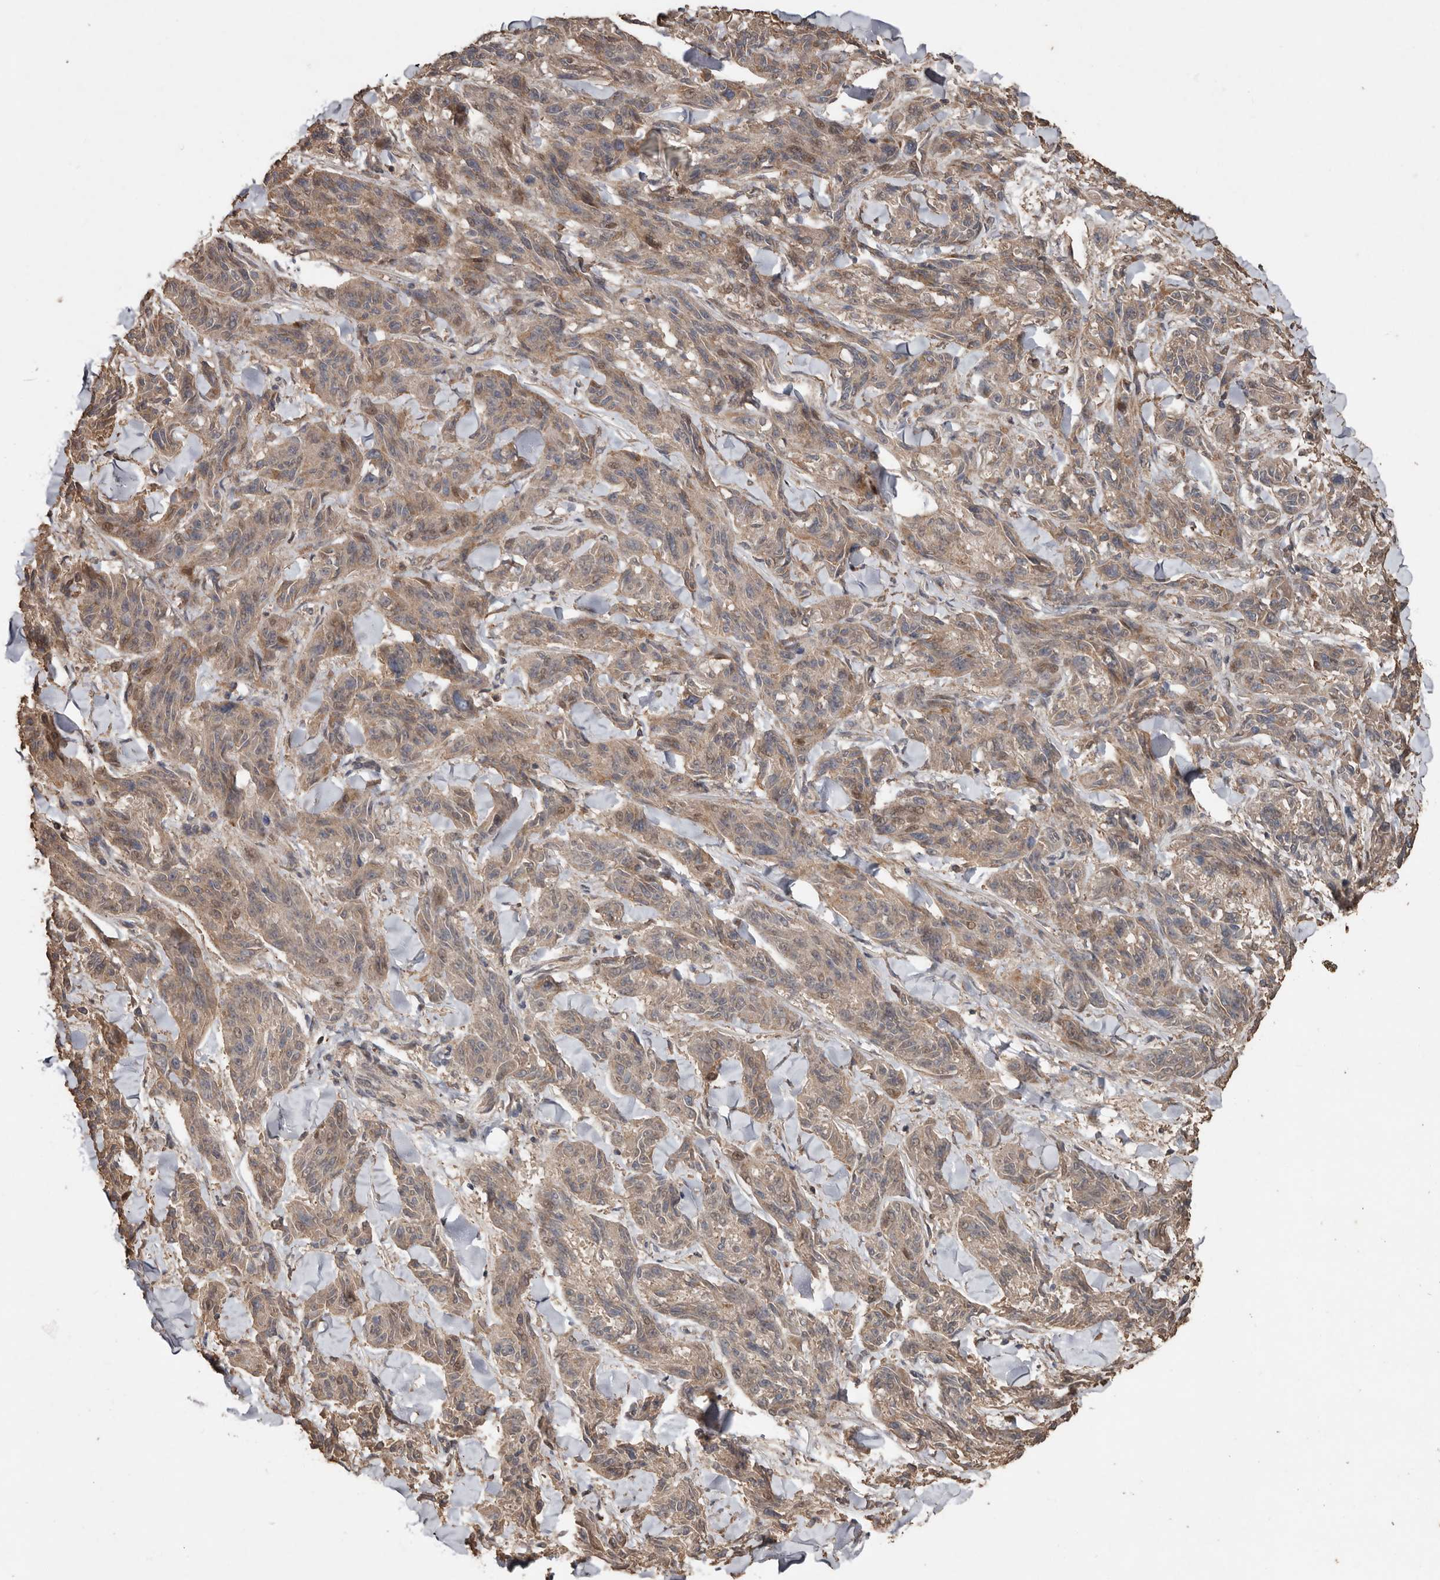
{"staining": {"intensity": "weak", "quantity": ">75%", "location": "cytoplasmic/membranous"}, "tissue": "melanoma", "cell_type": "Tumor cells", "image_type": "cancer", "snomed": [{"axis": "morphology", "description": "Malignant melanoma, NOS"}, {"axis": "topography", "description": "Skin"}], "caption": "IHC (DAB) staining of malignant melanoma demonstrates weak cytoplasmic/membranous protein staining in about >75% of tumor cells. The staining was performed using DAB (3,3'-diaminobenzidine), with brown indicating positive protein expression. Nuclei are stained blue with hematoxylin.", "gene": "RANBP17", "patient": {"sex": "male", "age": 53}}